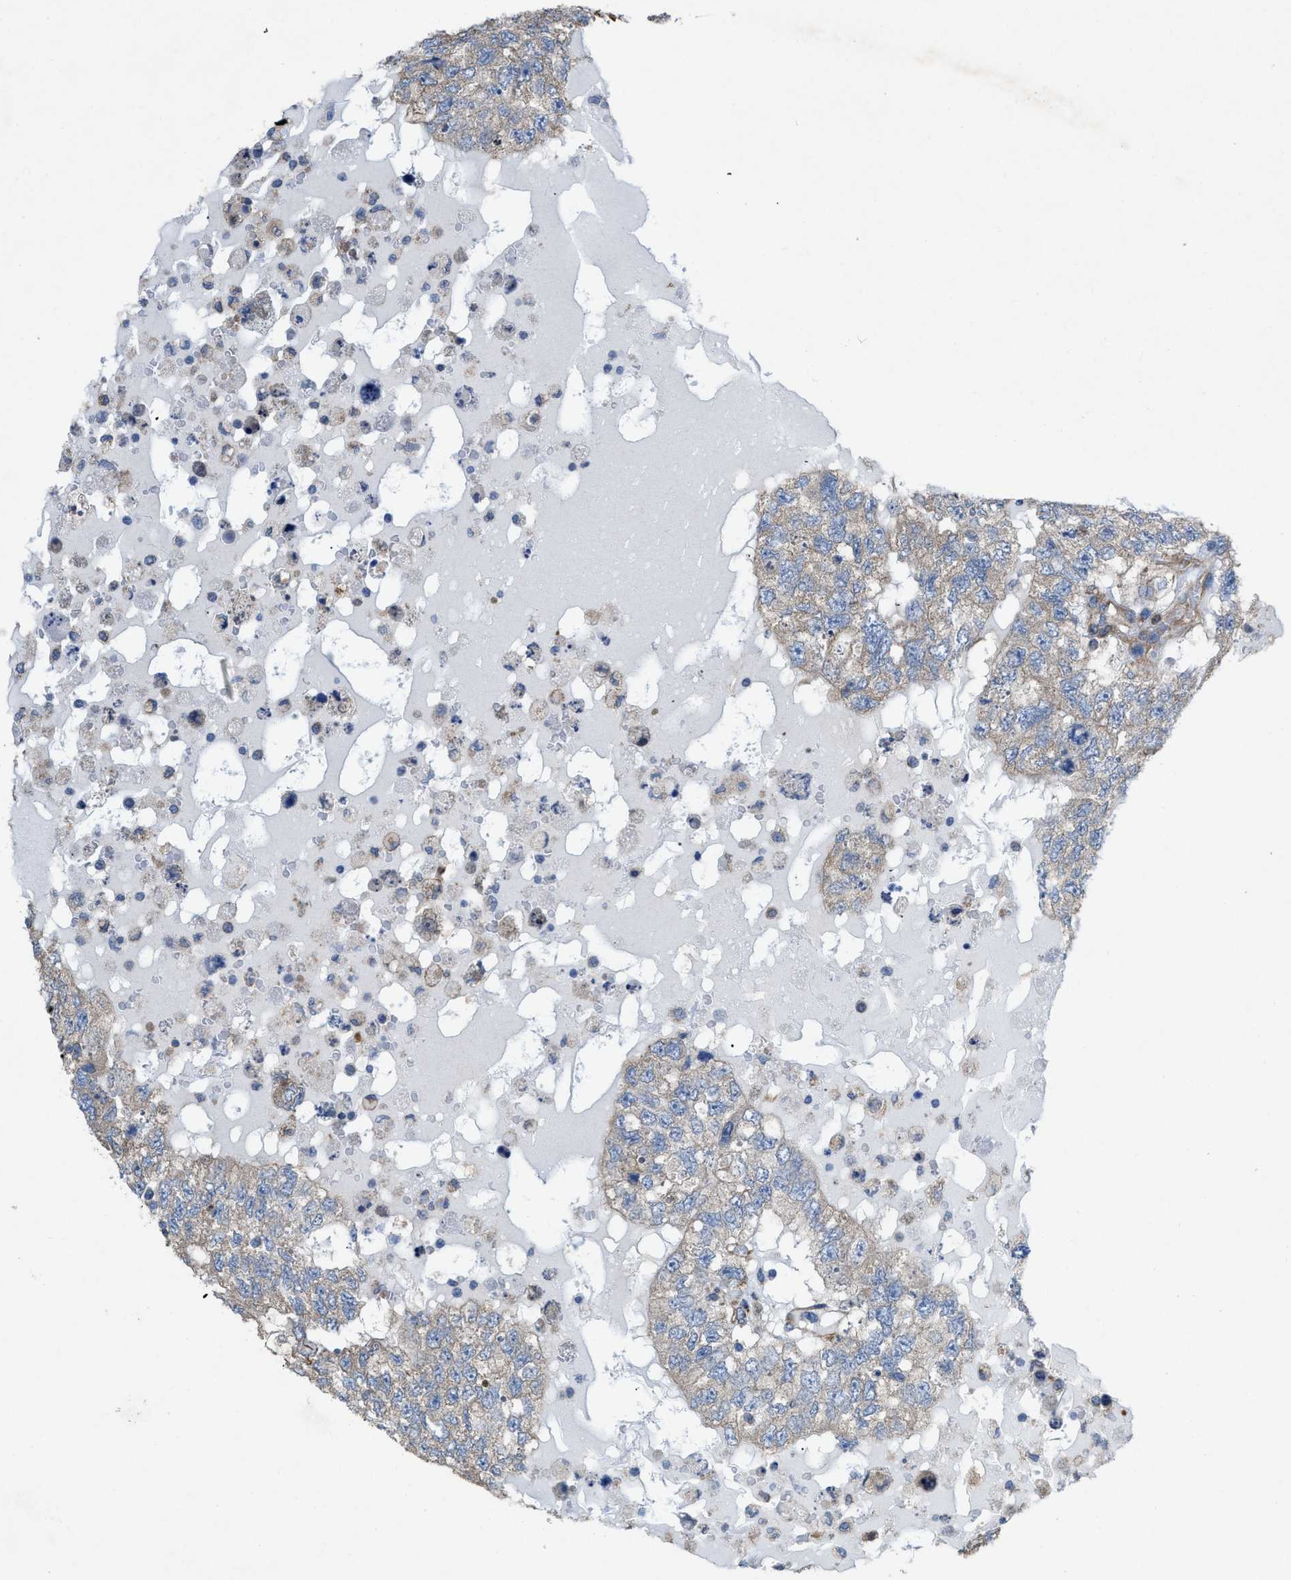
{"staining": {"intensity": "negative", "quantity": "none", "location": "none"}, "tissue": "testis cancer", "cell_type": "Tumor cells", "image_type": "cancer", "snomed": [{"axis": "morphology", "description": "Carcinoma, Embryonal, NOS"}, {"axis": "topography", "description": "Testis"}], "caption": "High power microscopy micrograph of an immunohistochemistry (IHC) micrograph of testis cancer, revealing no significant staining in tumor cells.", "gene": "DOLPP1", "patient": {"sex": "male", "age": 36}}